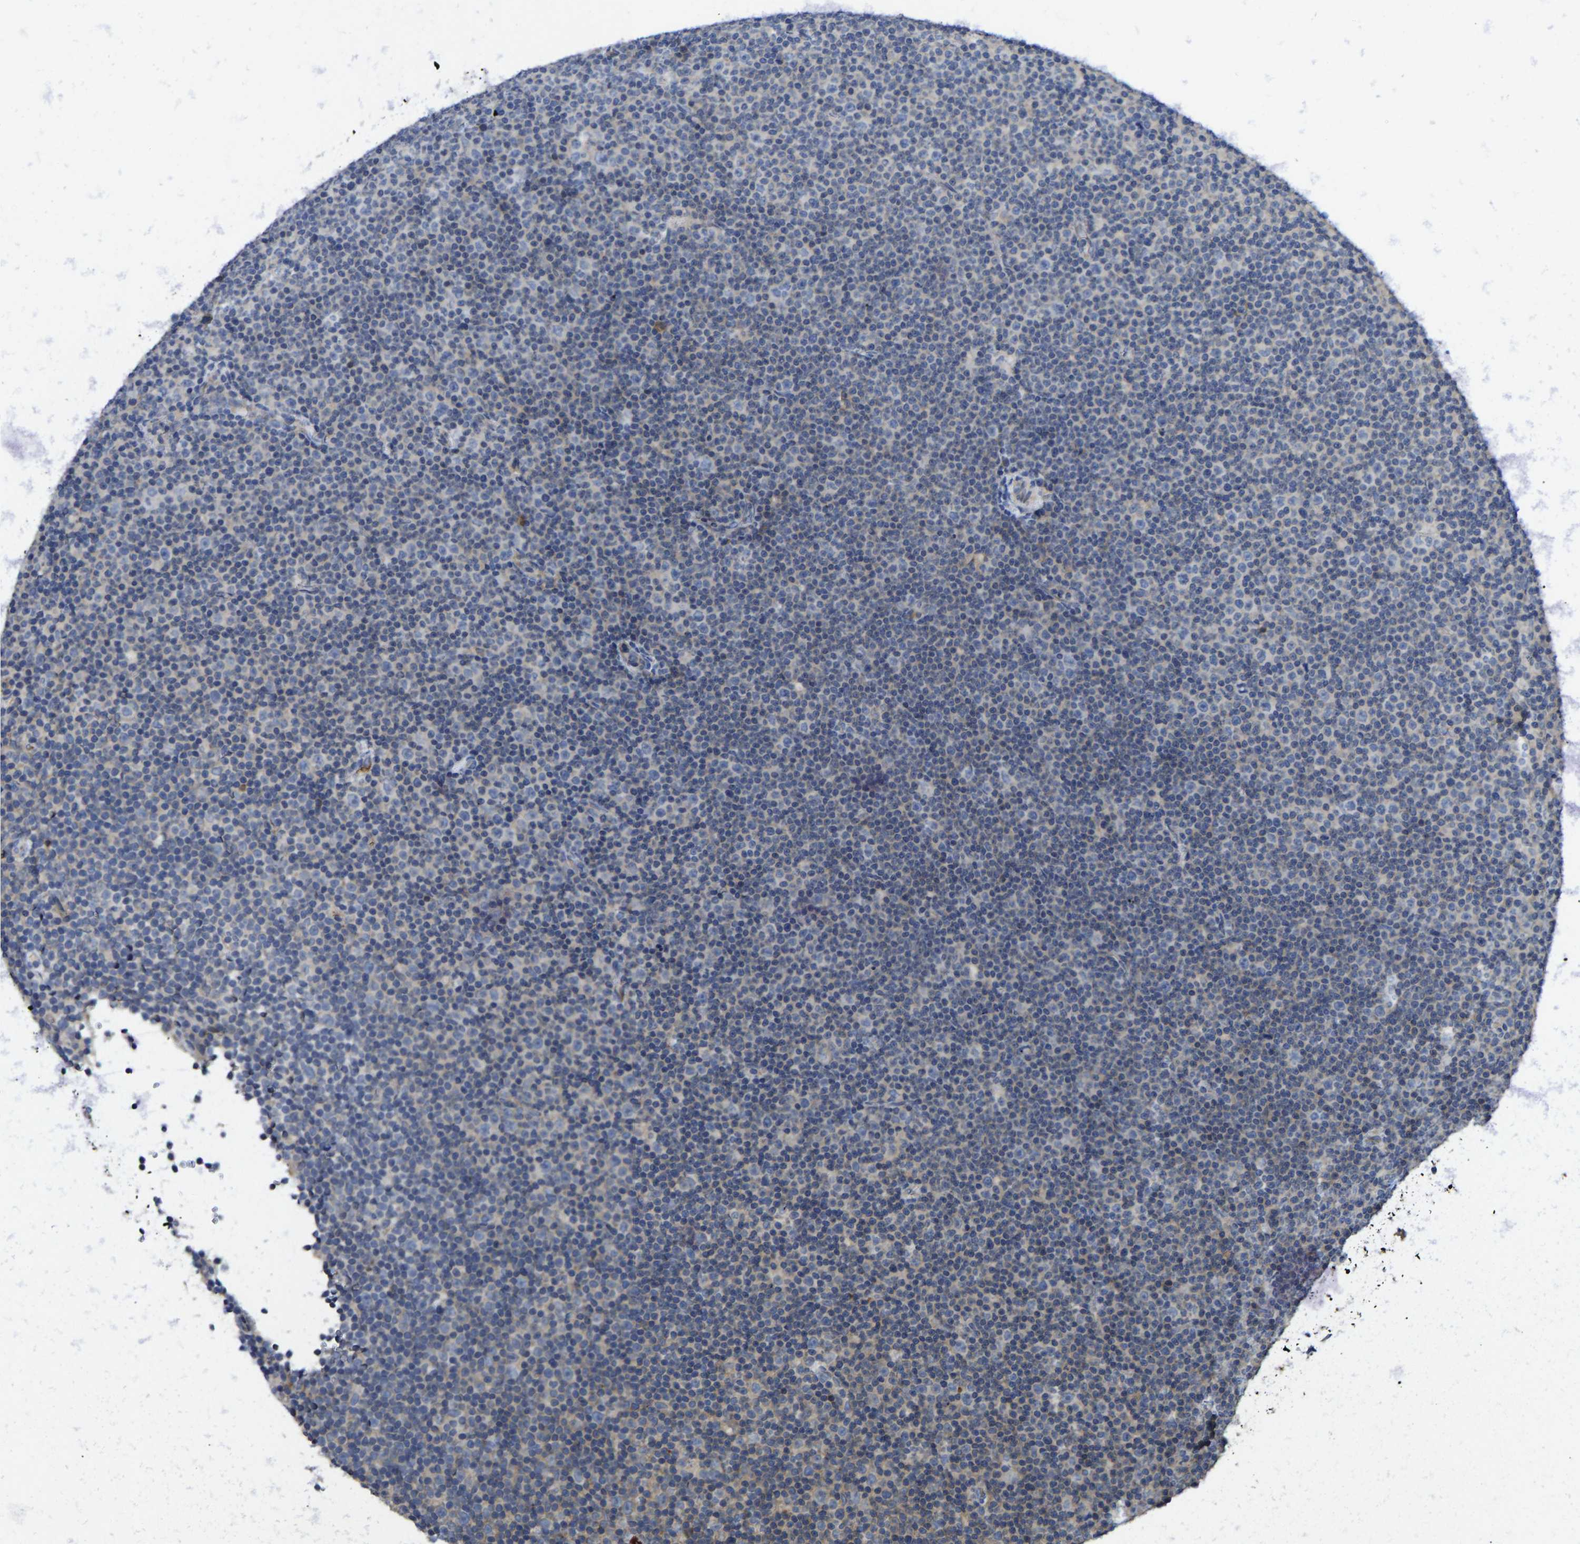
{"staining": {"intensity": "negative", "quantity": "none", "location": "none"}, "tissue": "lymphoma", "cell_type": "Tumor cells", "image_type": "cancer", "snomed": [{"axis": "morphology", "description": "Malignant lymphoma, non-Hodgkin's type, Low grade"}, {"axis": "topography", "description": "Lymph node"}], "caption": "This is an immunohistochemistry micrograph of lymphoma. There is no staining in tumor cells.", "gene": "VCPKMT", "patient": {"sex": "female", "age": 67}}